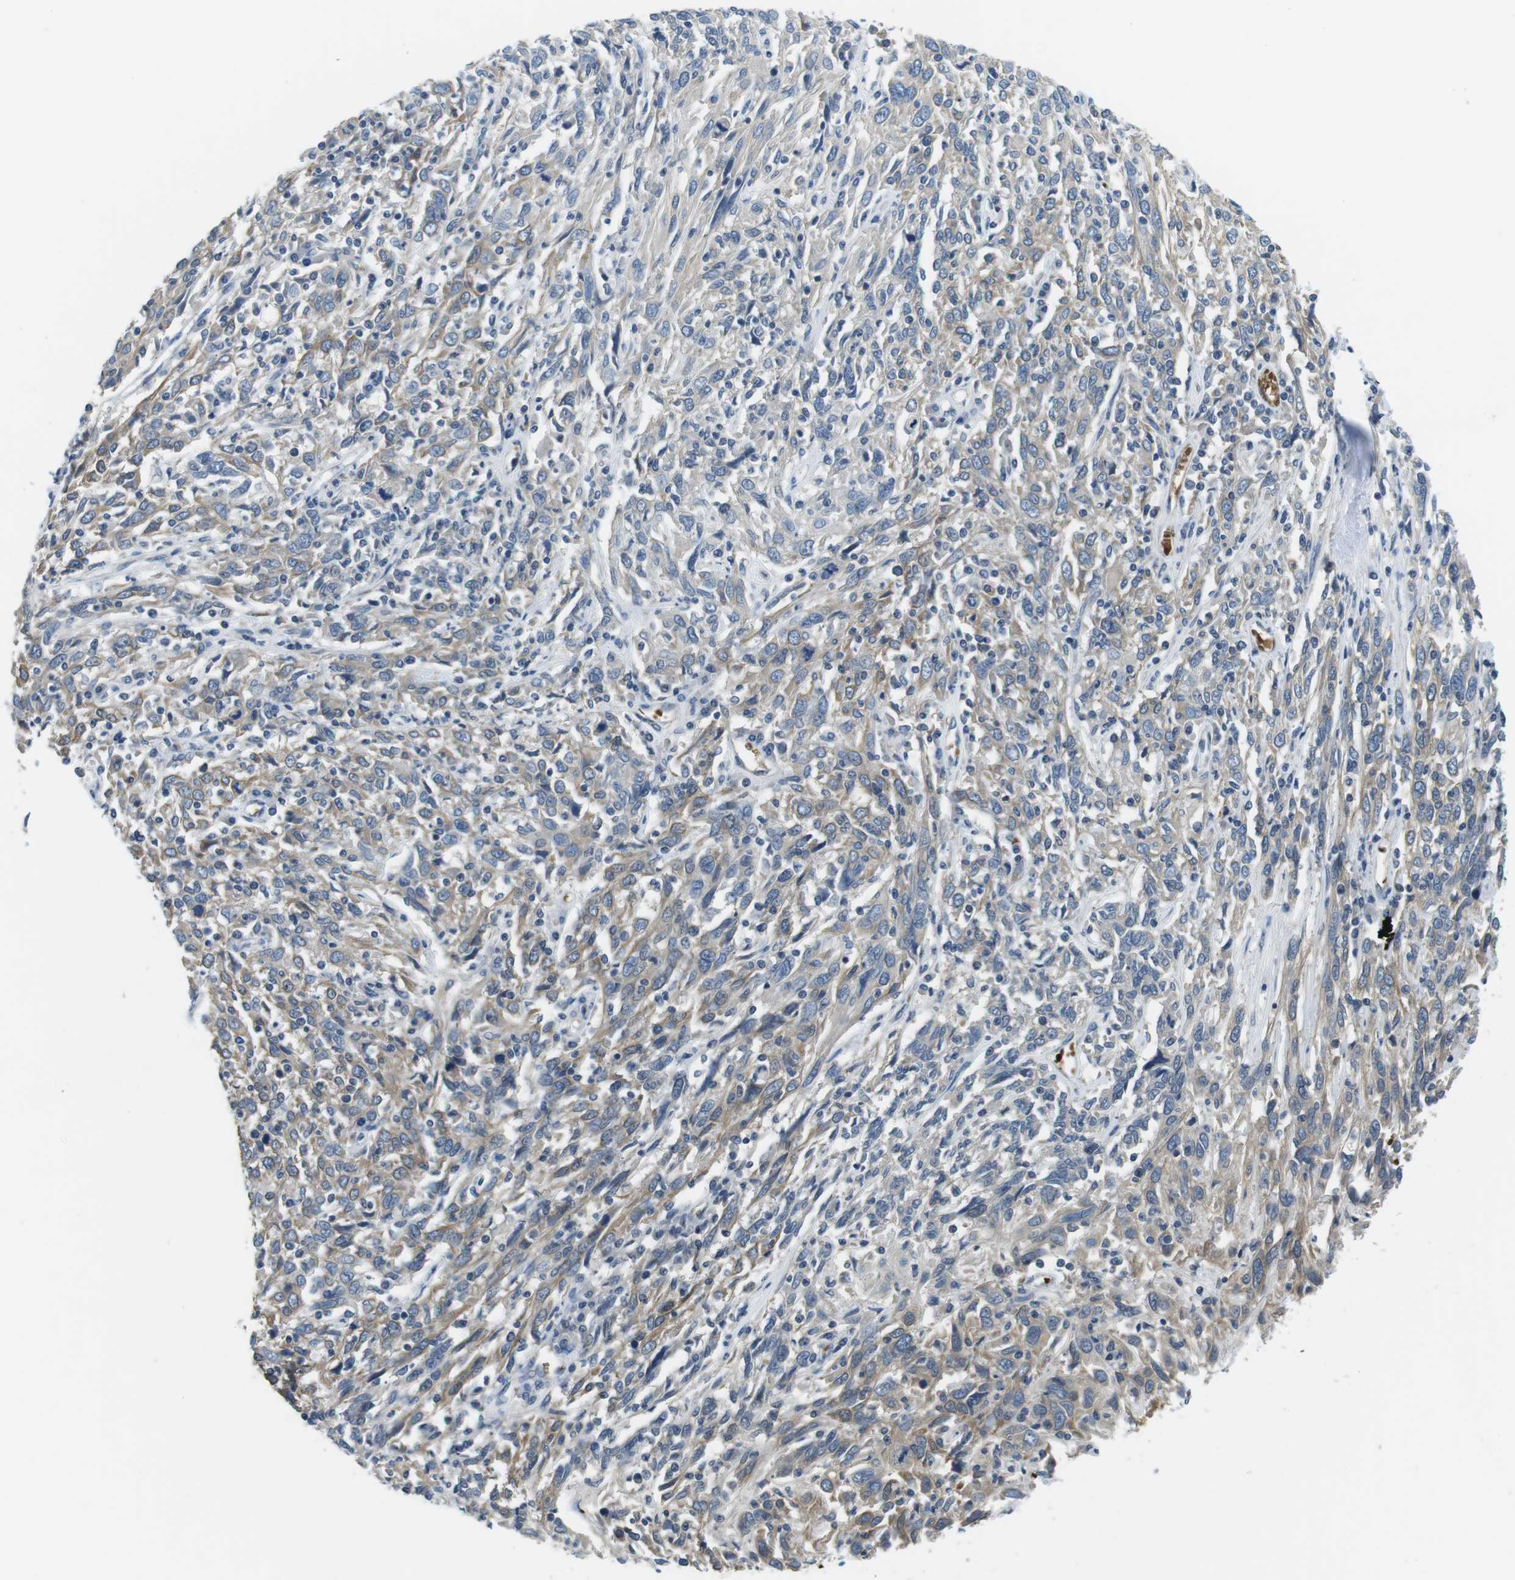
{"staining": {"intensity": "weak", "quantity": "<25%", "location": "cytoplasmic/membranous"}, "tissue": "cervical cancer", "cell_type": "Tumor cells", "image_type": "cancer", "snomed": [{"axis": "morphology", "description": "Squamous cell carcinoma, NOS"}, {"axis": "topography", "description": "Cervix"}], "caption": "Immunohistochemistry photomicrograph of human cervical squamous cell carcinoma stained for a protein (brown), which displays no expression in tumor cells. The staining was performed using DAB to visualize the protein expression in brown, while the nuclei were stained in blue with hematoxylin (Magnification: 20x).", "gene": "WSCD1", "patient": {"sex": "female", "age": 46}}